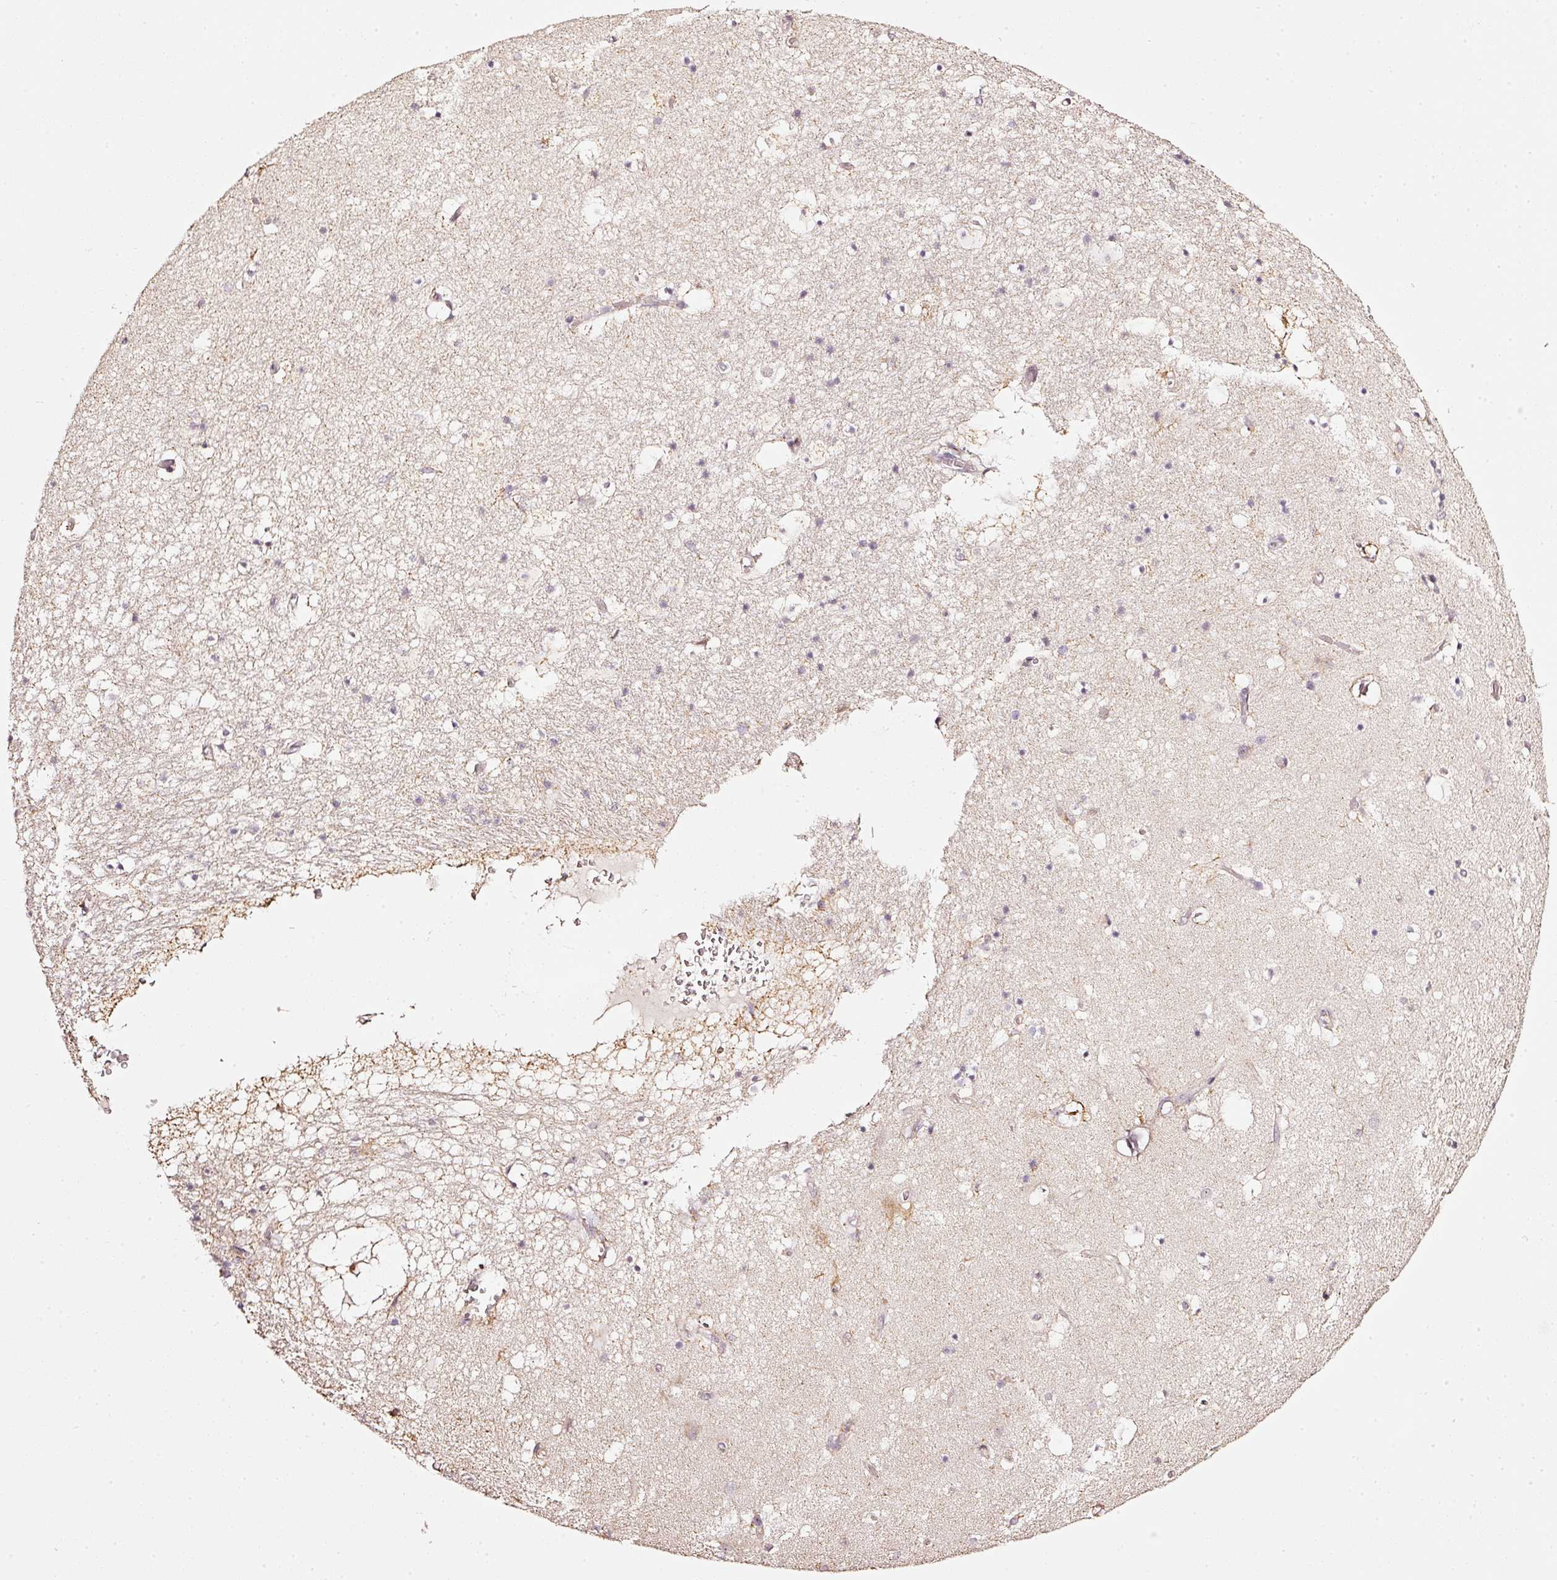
{"staining": {"intensity": "negative", "quantity": "none", "location": "none"}, "tissue": "hippocampus", "cell_type": "Glial cells", "image_type": "normal", "snomed": [{"axis": "morphology", "description": "Normal tissue, NOS"}, {"axis": "topography", "description": "Hippocampus"}], "caption": "Immunohistochemistry (IHC) histopathology image of benign hippocampus: human hippocampus stained with DAB (3,3'-diaminobenzidine) exhibits no significant protein expression in glial cells. The staining is performed using DAB brown chromogen with nuclei counter-stained in using hematoxylin.", "gene": "RAB35", "patient": {"sex": "female", "age": 52}}